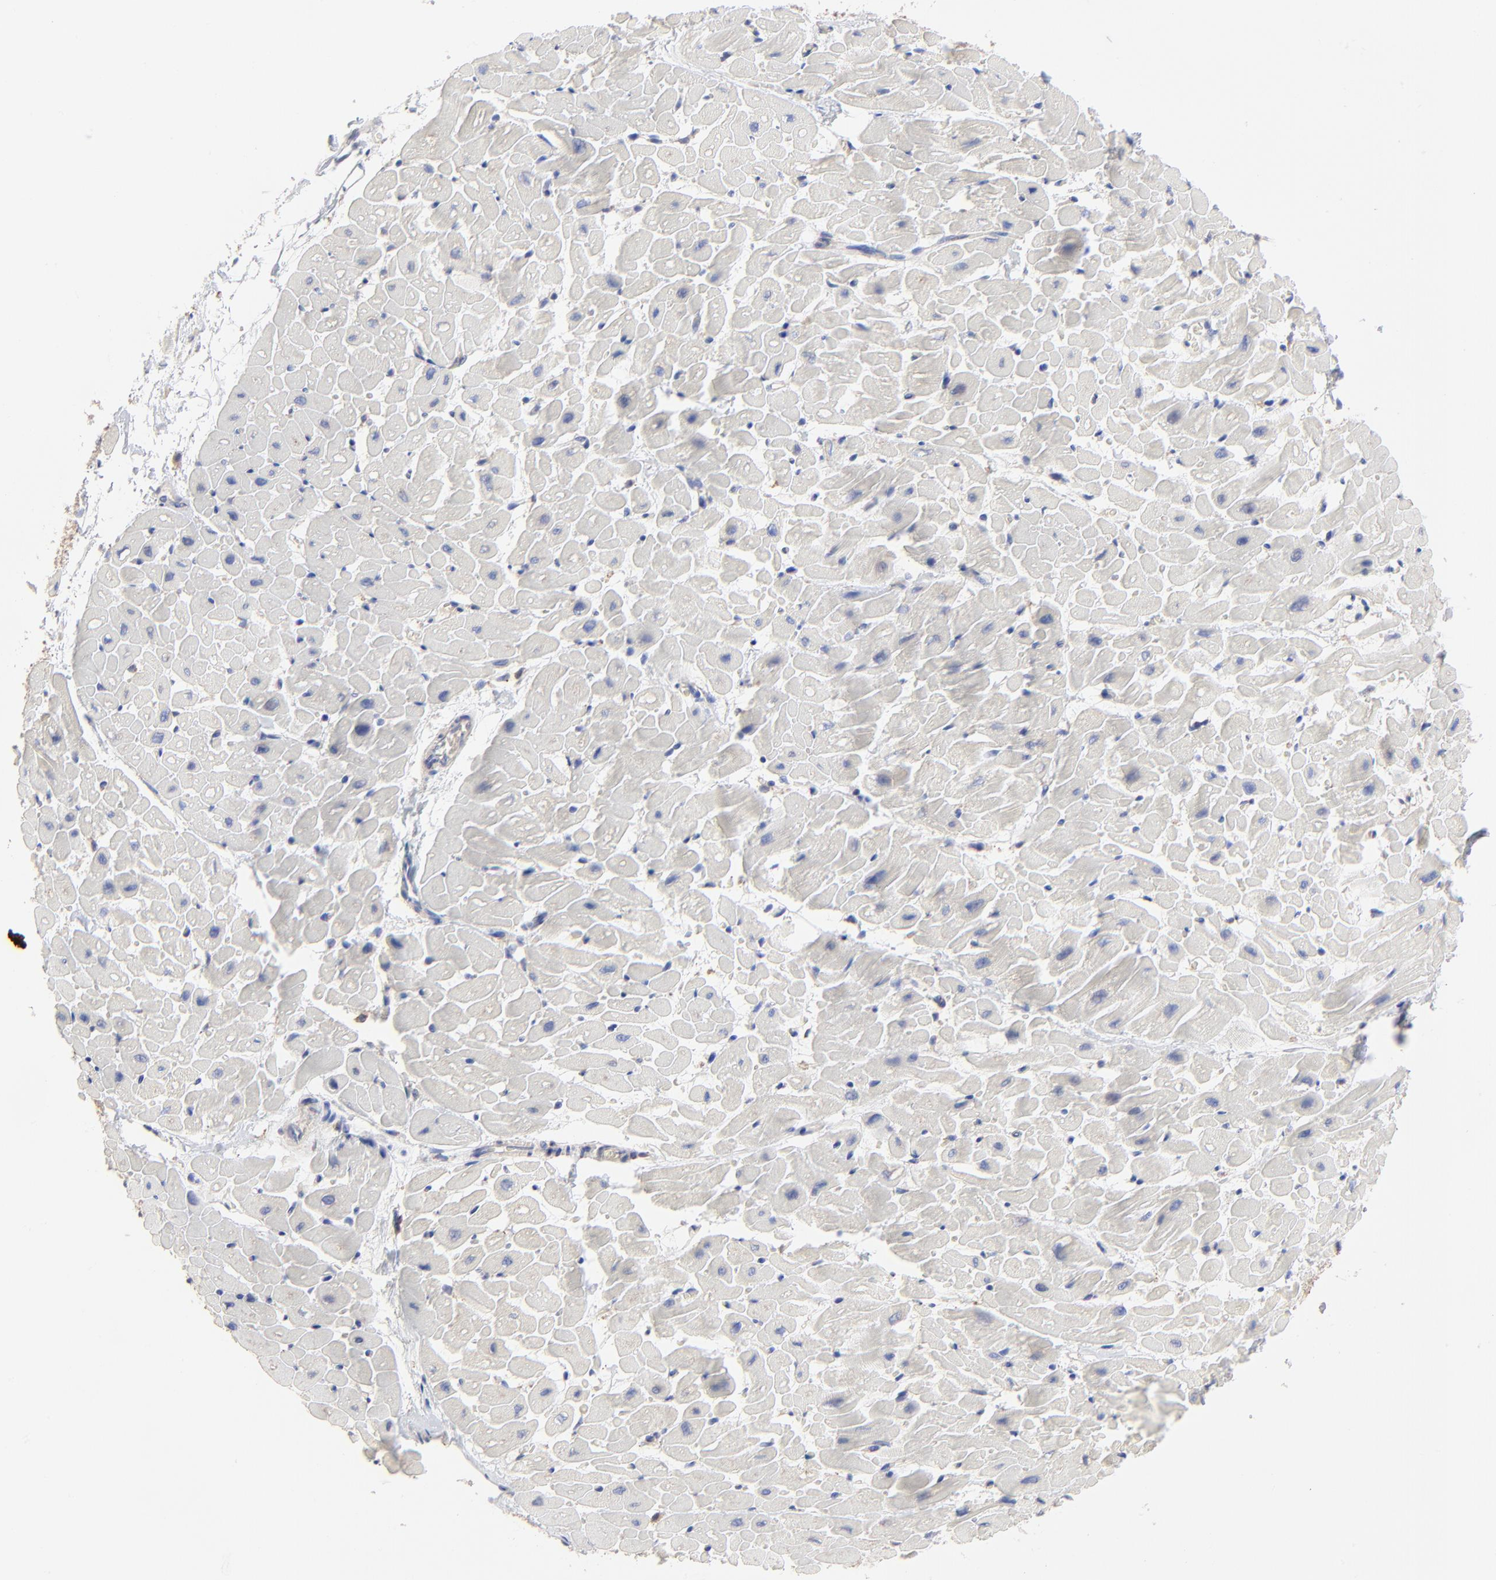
{"staining": {"intensity": "negative", "quantity": "none", "location": "none"}, "tissue": "heart muscle", "cell_type": "Cardiomyocytes", "image_type": "normal", "snomed": [{"axis": "morphology", "description": "Normal tissue, NOS"}, {"axis": "topography", "description": "Heart"}], "caption": "IHC micrograph of benign heart muscle: human heart muscle stained with DAB (3,3'-diaminobenzidine) shows no significant protein expression in cardiomyocytes.", "gene": "PPFIBP2", "patient": {"sex": "male", "age": 45}}